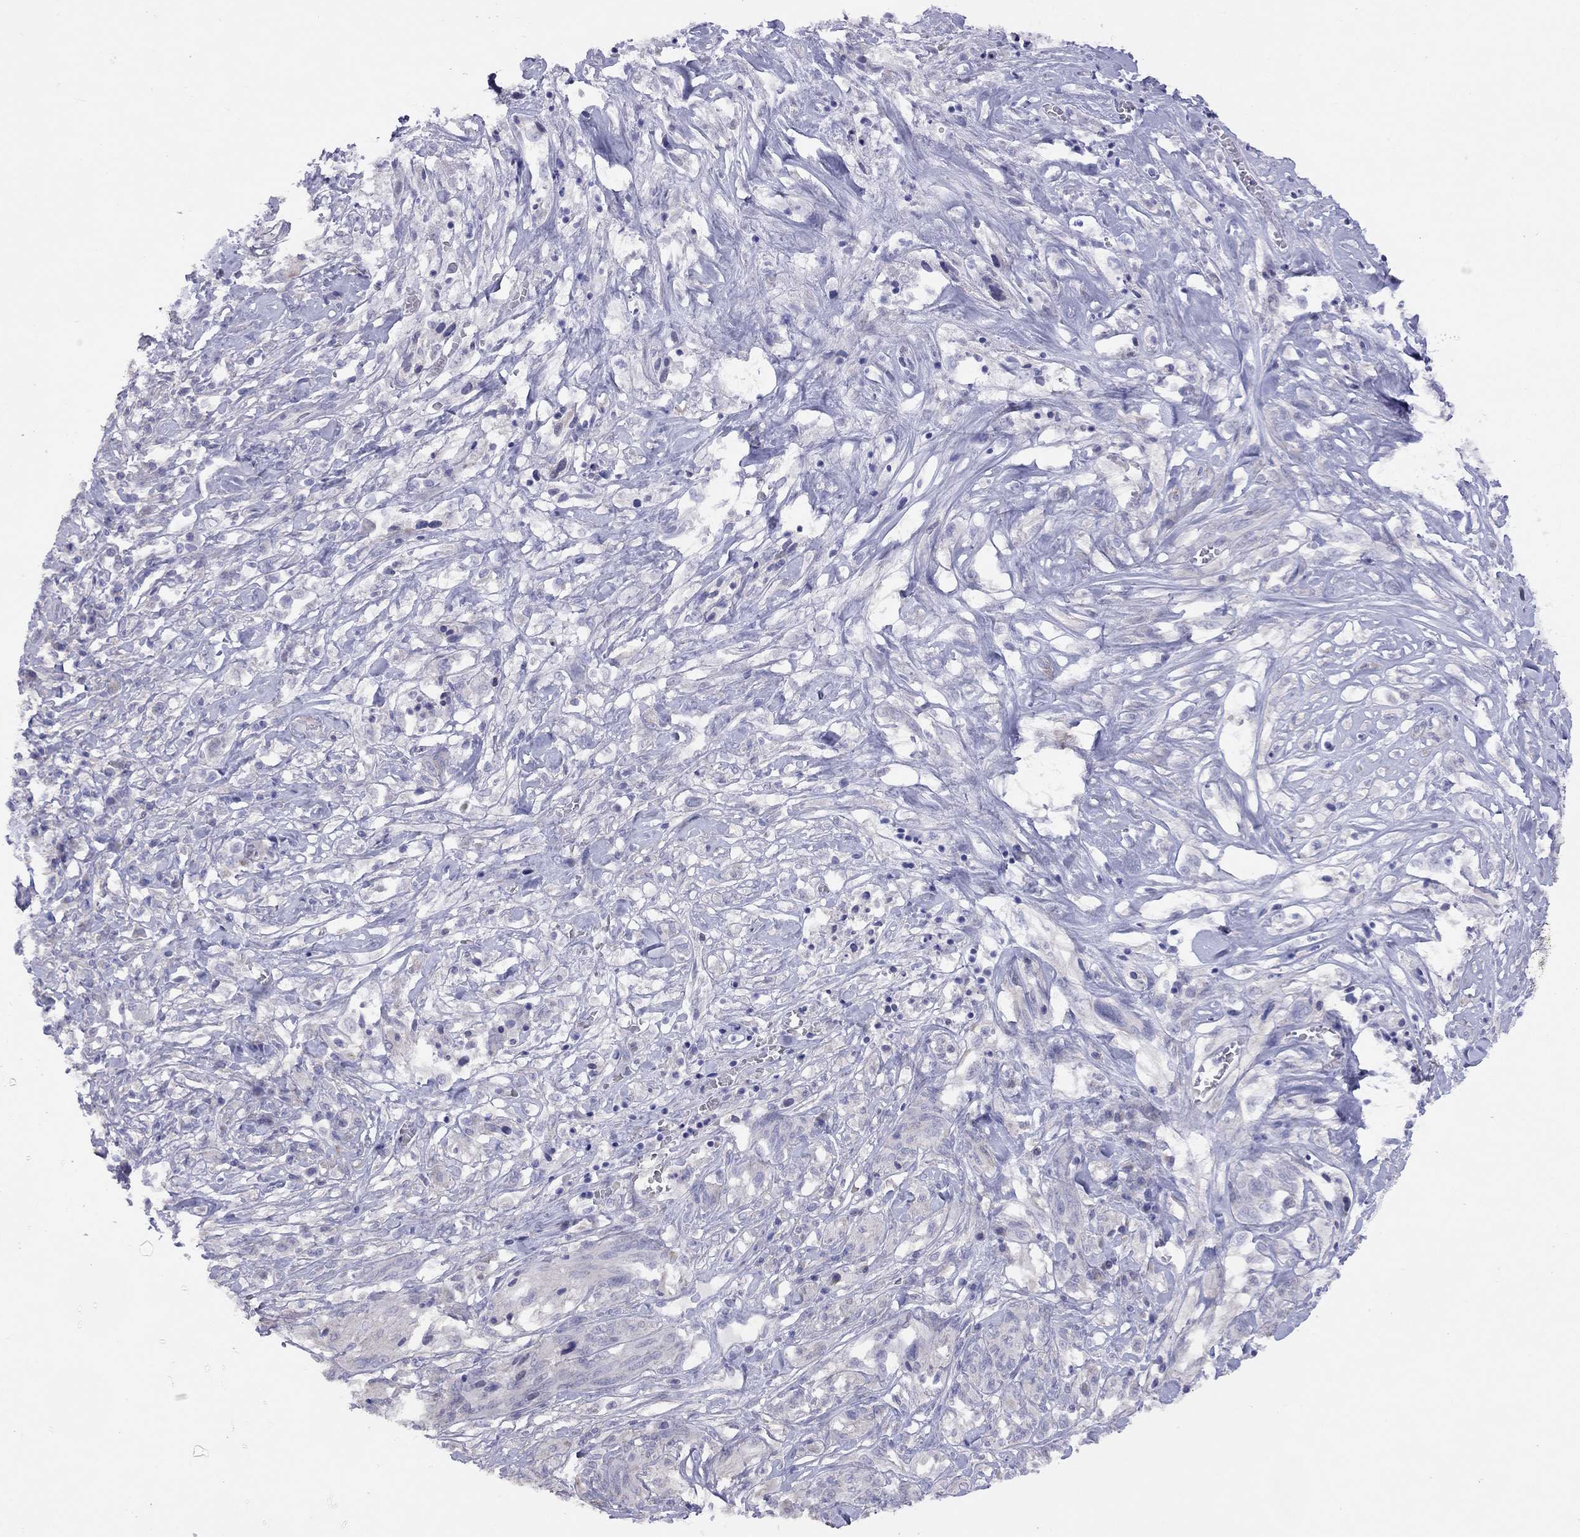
{"staining": {"intensity": "negative", "quantity": "none", "location": "none"}, "tissue": "melanoma", "cell_type": "Tumor cells", "image_type": "cancer", "snomed": [{"axis": "morphology", "description": "Malignant melanoma, NOS"}, {"axis": "topography", "description": "Skin"}], "caption": "Tumor cells show no significant staining in melanoma.", "gene": "SYTL2", "patient": {"sex": "female", "age": 91}}